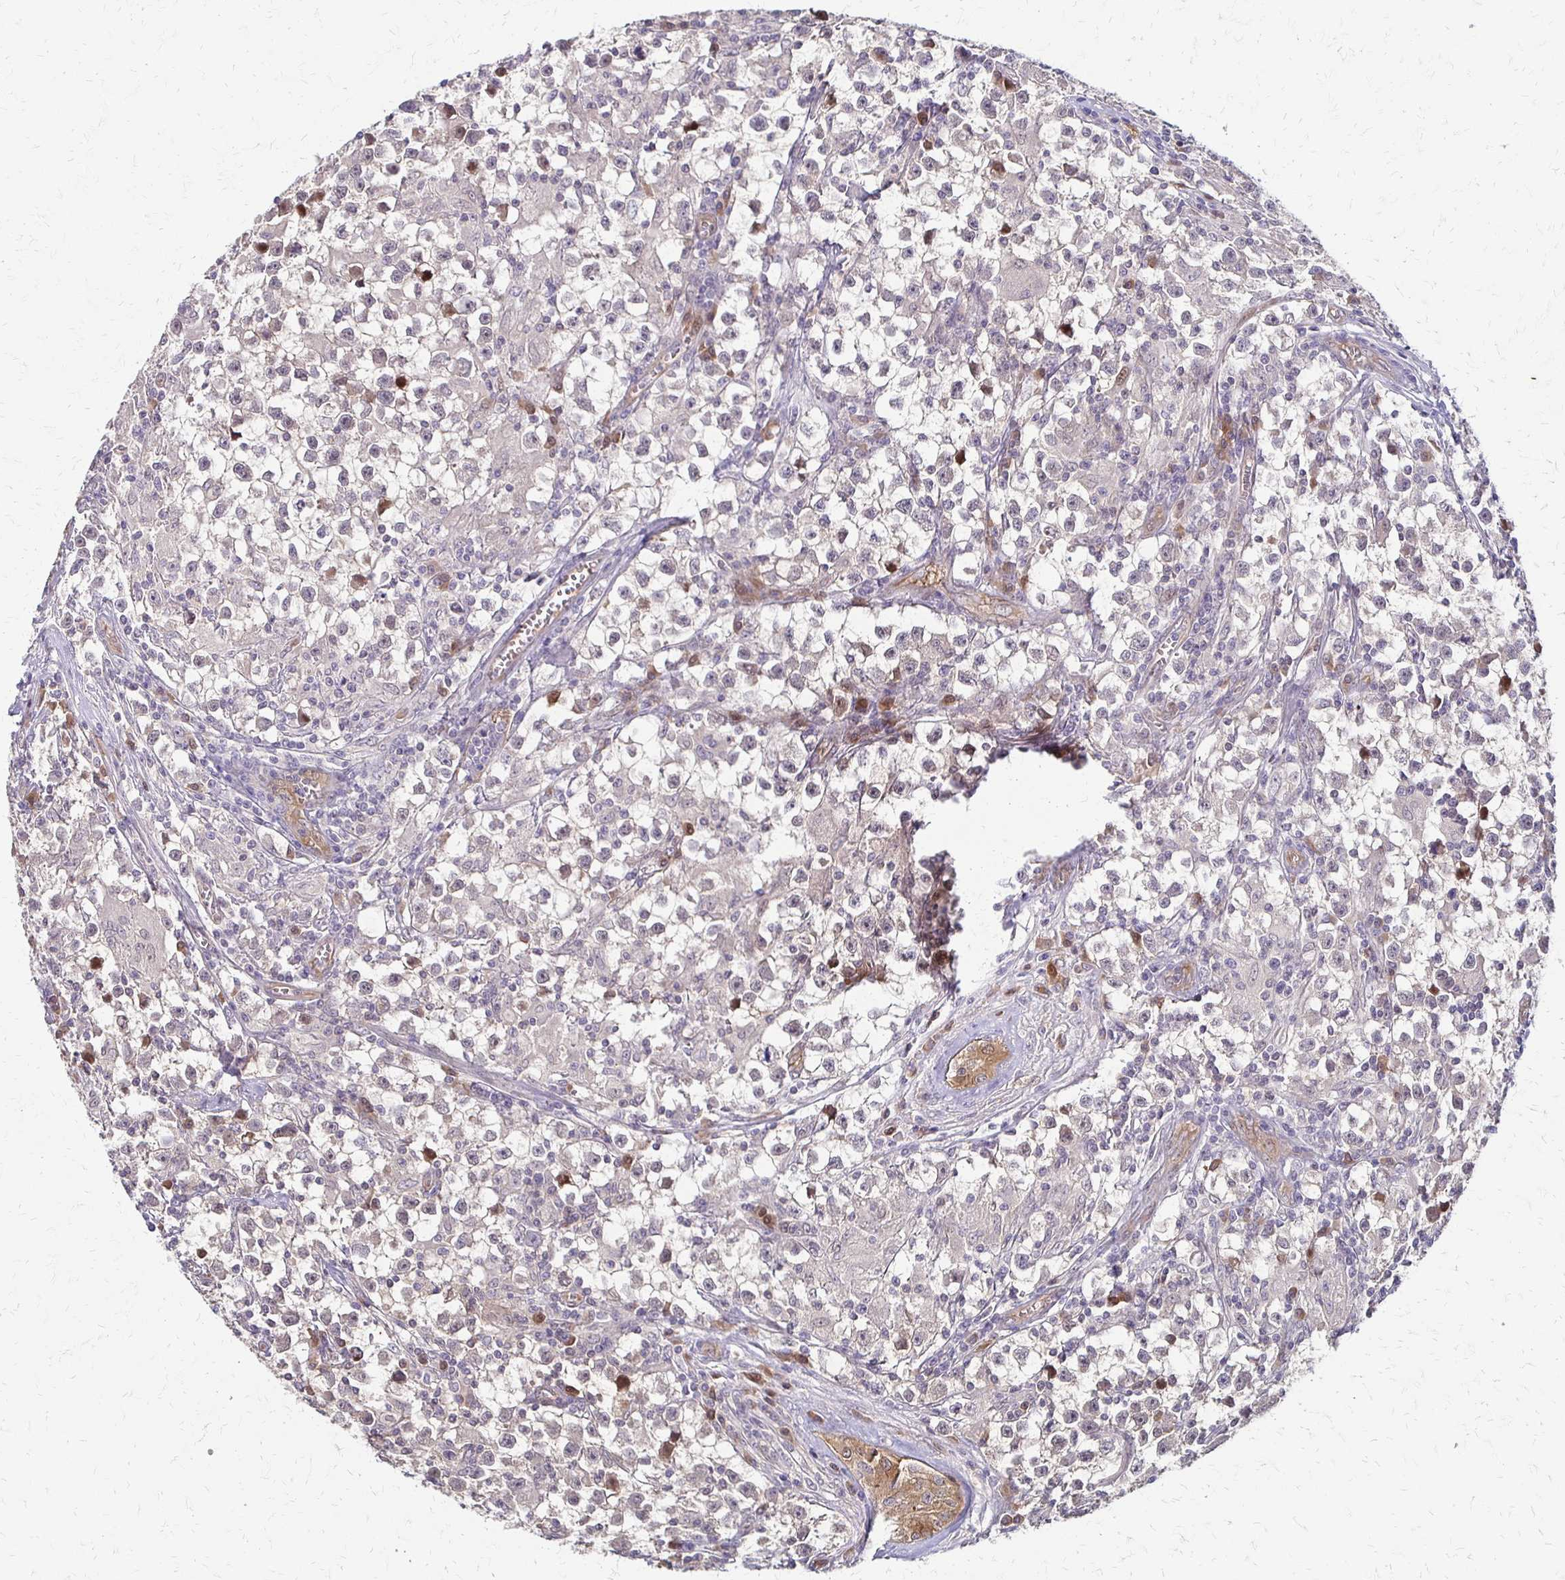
{"staining": {"intensity": "negative", "quantity": "none", "location": "none"}, "tissue": "testis cancer", "cell_type": "Tumor cells", "image_type": "cancer", "snomed": [{"axis": "morphology", "description": "Seminoma, NOS"}, {"axis": "topography", "description": "Testis"}], "caption": "High power microscopy histopathology image of an immunohistochemistry (IHC) photomicrograph of testis cancer (seminoma), revealing no significant expression in tumor cells.", "gene": "CFL2", "patient": {"sex": "male", "age": 31}}